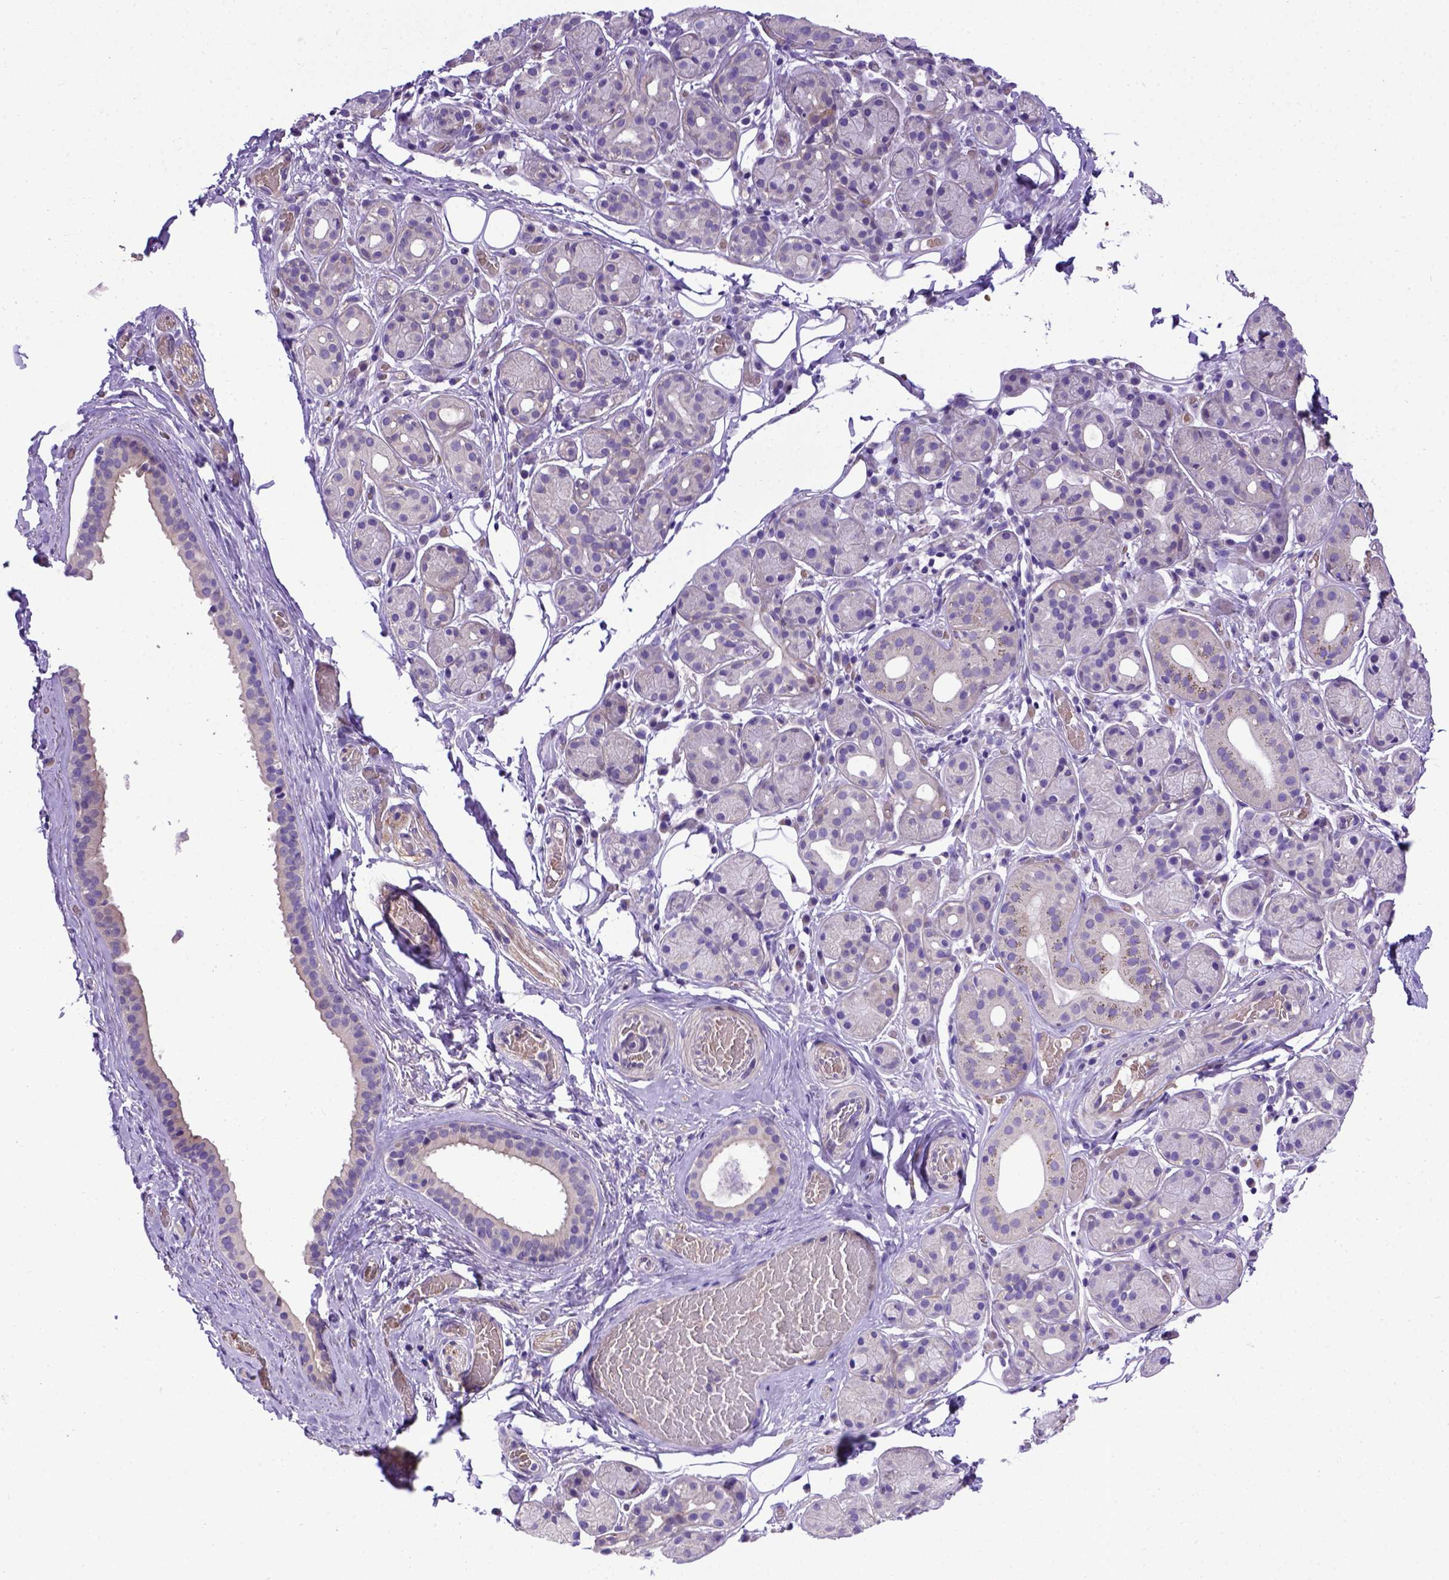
{"staining": {"intensity": "negative", "quantity": "none", "location": "none"}, "tissue": "salivary gland", "cell_type": "Glandular cells", "image_type": "normal", "snomed": [{"axis": "morphology", "description": "Normal tissue, NOS"}, {"axis": "topography", "description": "Salivary gland"}, {"axis": "topography", "description": "Peripheral nerve tissue"}], "caption": "This image is of unremarkable salivary gland stained with IHC to label a protein in brown with the nuclei are counter-stained blue. There is no expression in glandular cells.", "gene": "ADAM12", "patient": {"sex": "male", "age": 71}}